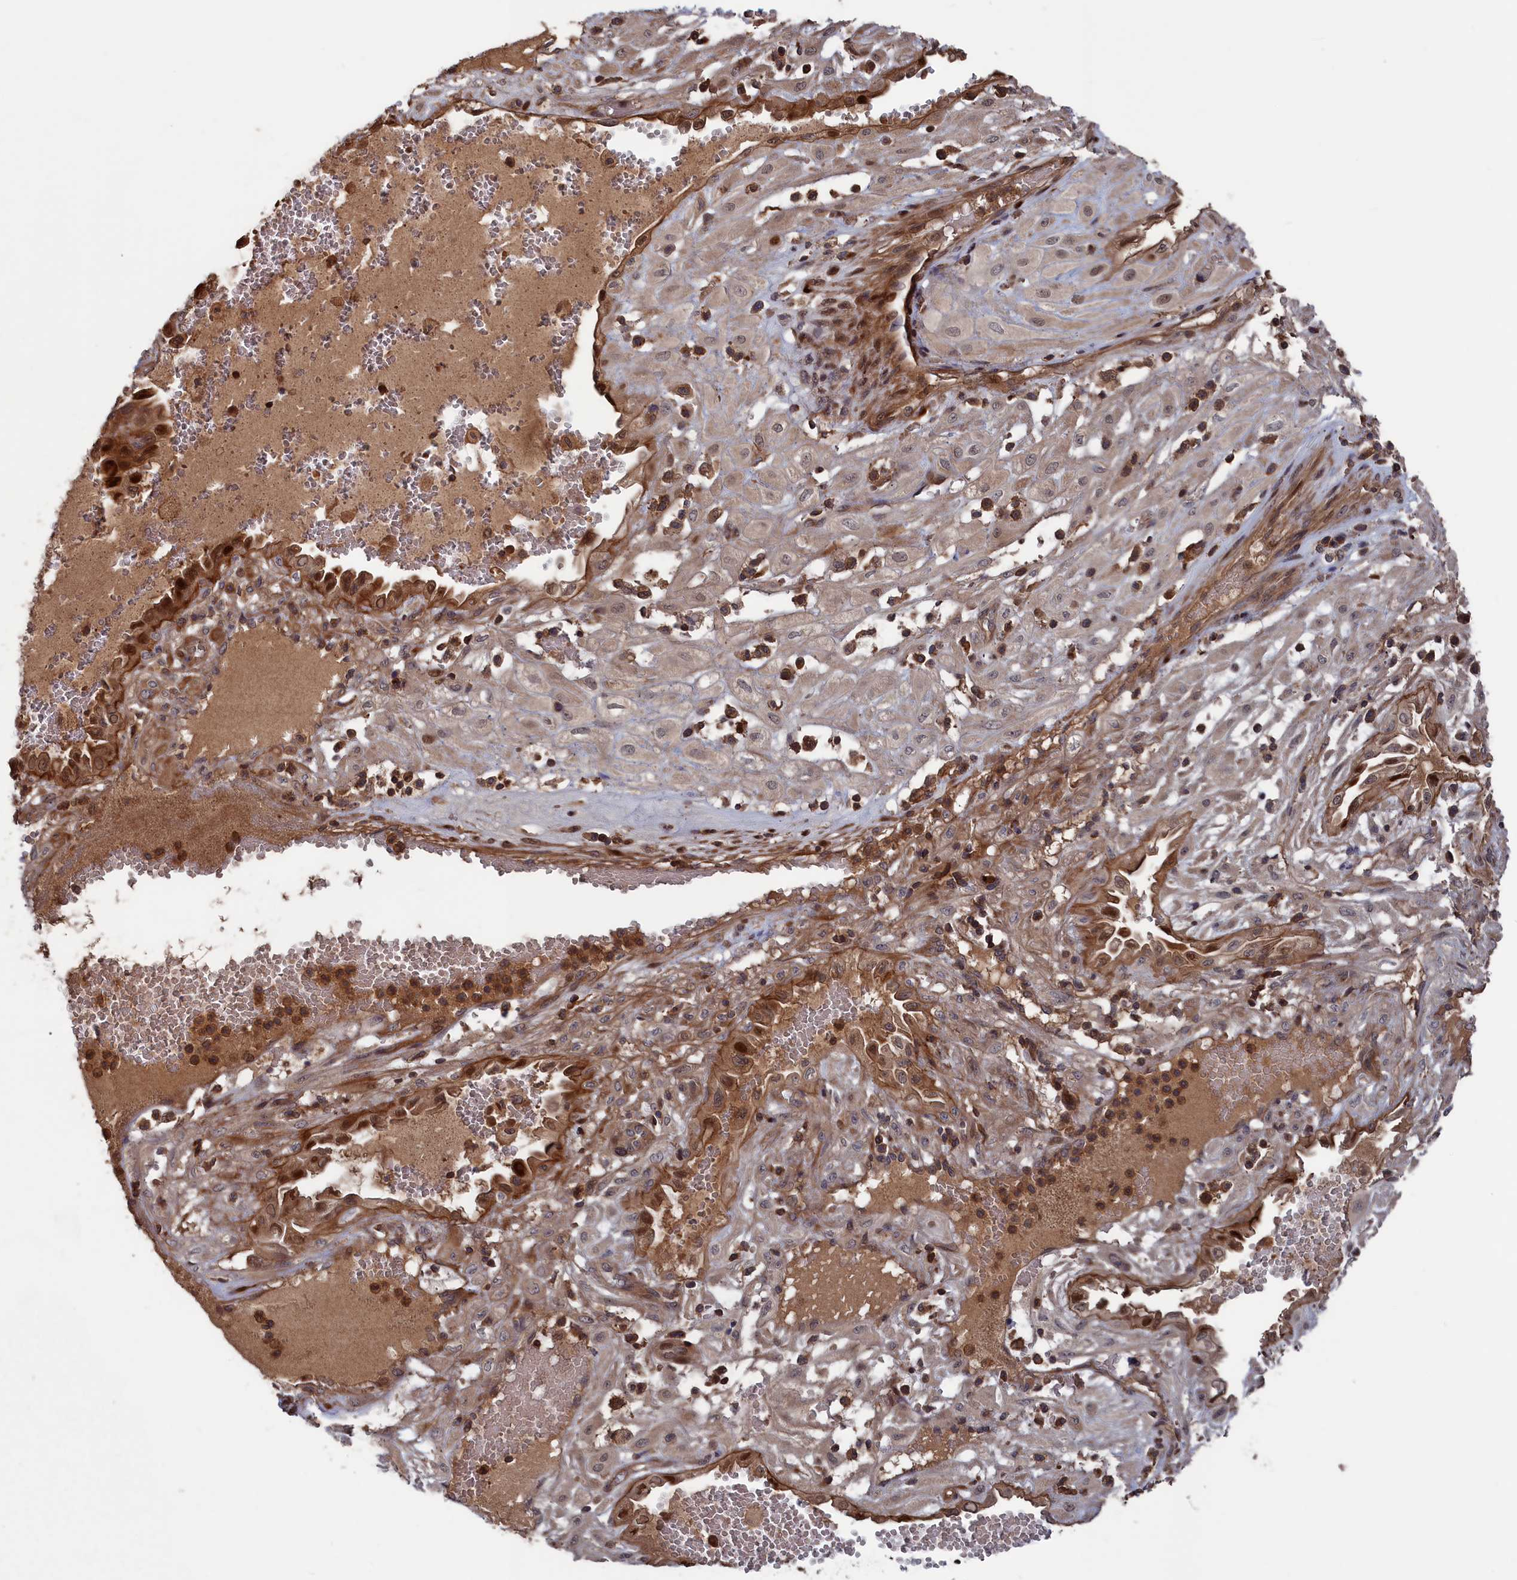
{"staining": {"intensity": "moderate", "quantity": "25%-75%", "location": "nuclear"}, "tissue": "cervical cancer", "cell_type": "Tumor cells", "image_type": "cancer", "snomed": [{"axis": "morphology", "description": "Squamous cell carcinoma, NOS"}, {"axis": "topography", "description": "Cervix"}], "caption": "Human squamous cell carcinoma (cervical) stained with a brown dye displays moderate nuclear positive positivity in about 25%-75% of tumor cells.", "gene": "PLA2G15", "patient": {"sex": "female", "age": 36}}